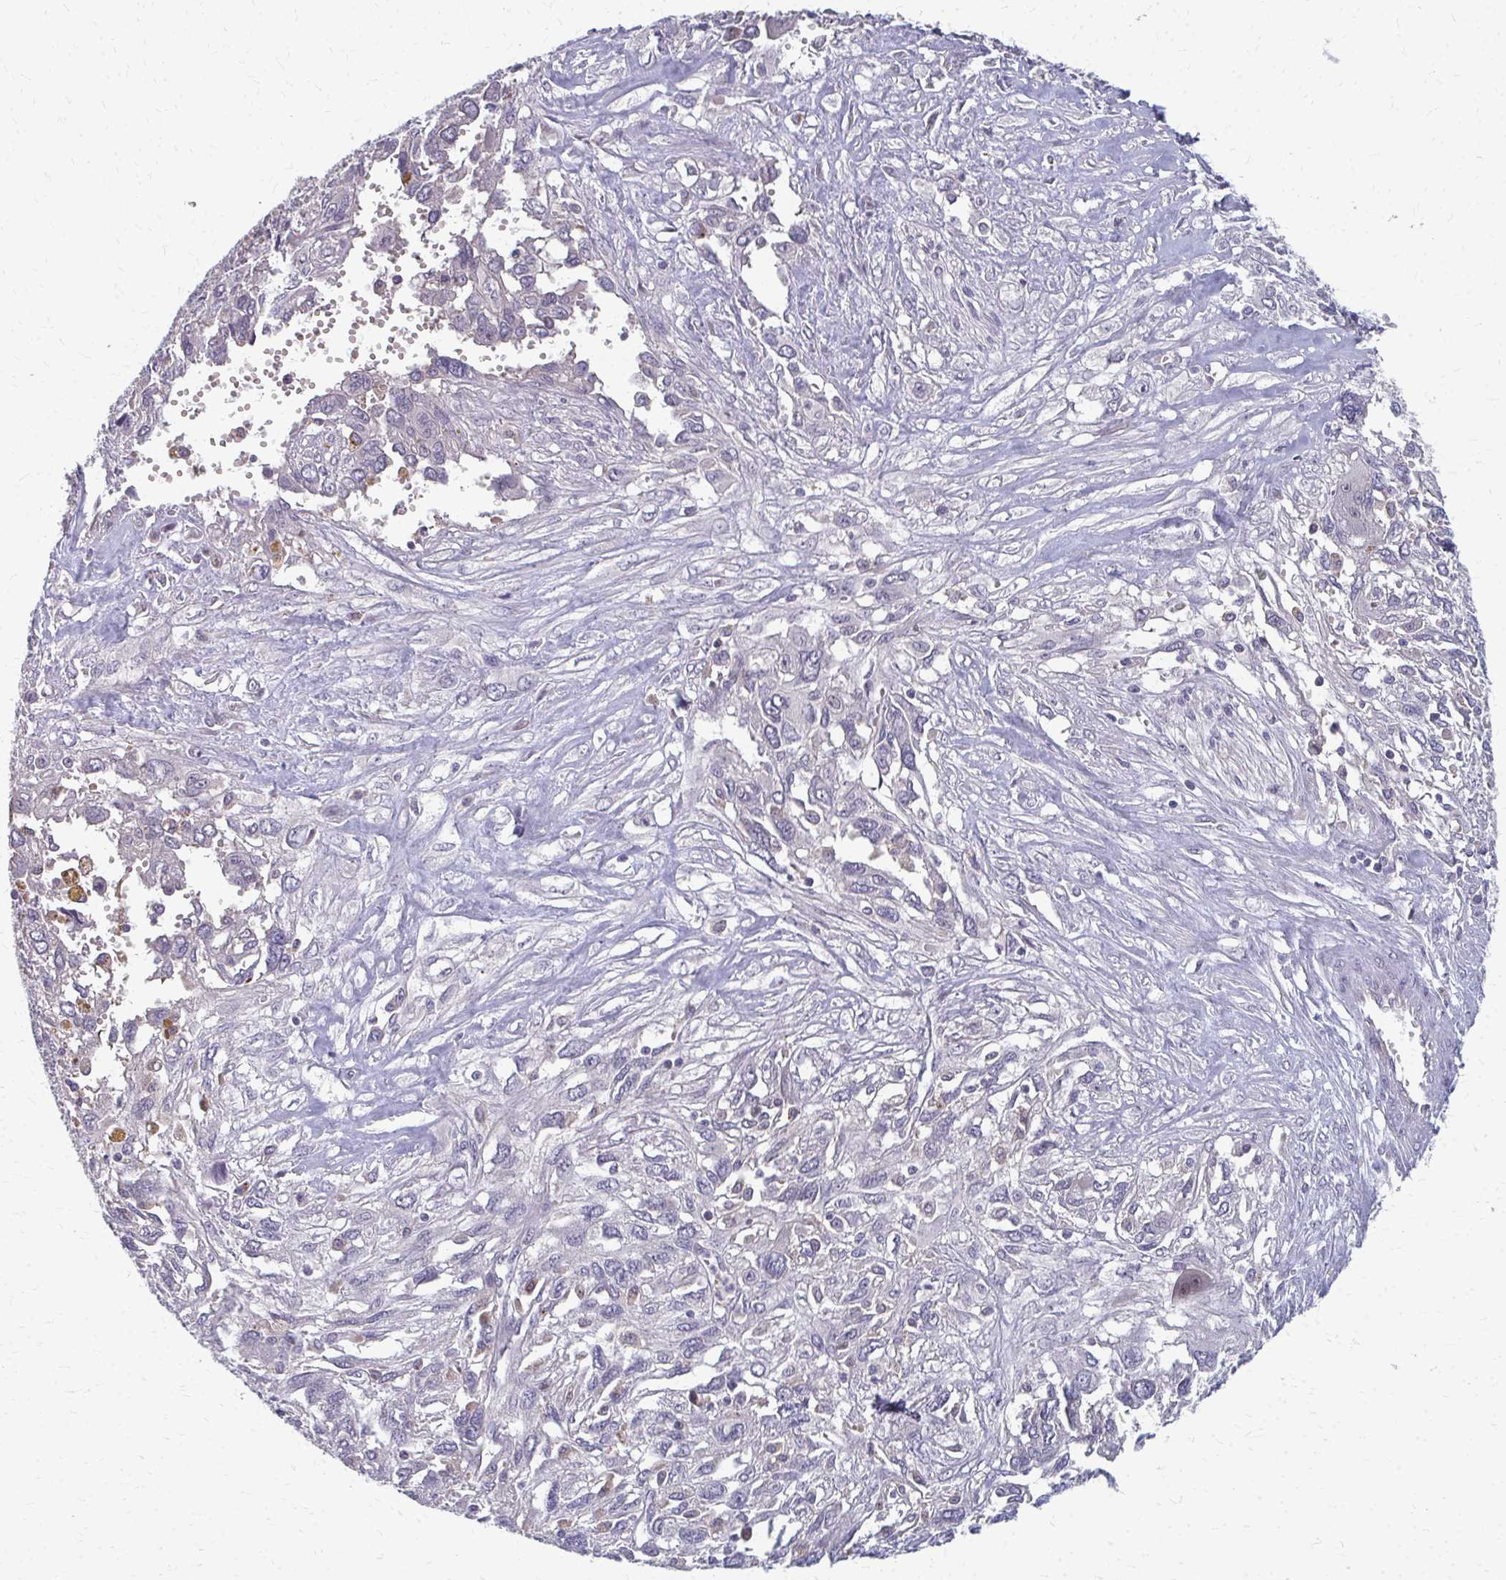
{"staining": {"intensity": "negative", "quantity": "none", "location": "none"}, "tissue": "pancreatic cancer", "cell_type": "Tumor cells", "image_type": "cancer", "snomed": [{"axis": "morphology", "description": "Adenocarcinoma, NOS"}, {"axis": "topography", "description": "Pancreas"}], "caption": "Tumor cells are negative for brown protein staining in pancreatic cancer.", "gene": "NUDT16", "patient": {"sex": "female", "age": 47}}